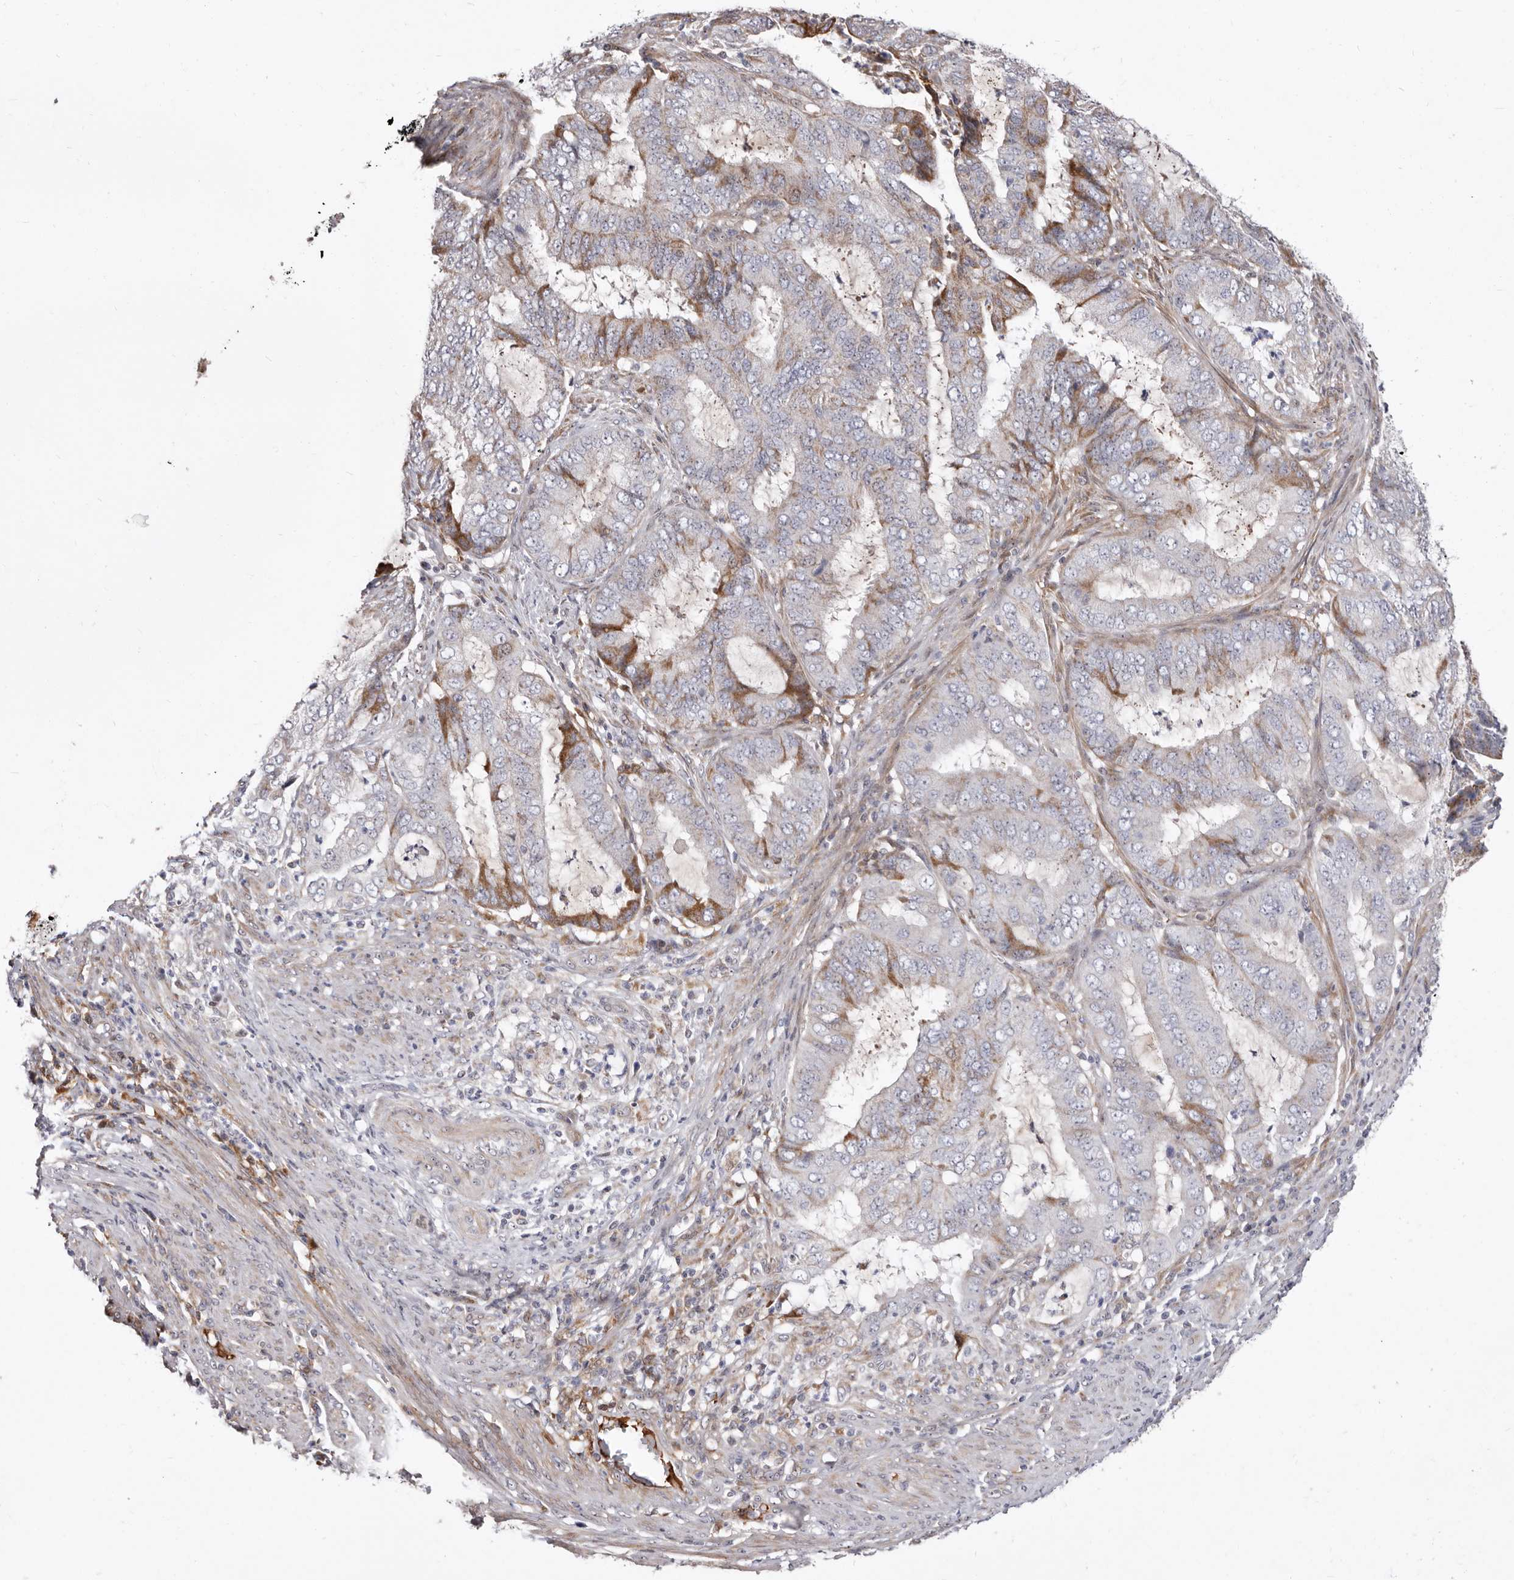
{"staining": {"intensity": "moderate", "quantity": "25%-75%", "location": "cytoplasmic/membranous"}, "tissue": "endometrial cancer", "cell_type": "Tumor cells", "image_type": "cancer", "snomed": [{"axis": "morphology", "description": "Adenocarcinoma, NOS"}, {"axis": "topography", "description": "Endometrium"}], "caption": "Adenocarcinoma (endometrial) stained with a brown dye exhibits moderate cytoplasmic/membranous positive positivity in approximately 25%-75% of tumor cells.", "gene": "NUBPL", "patient": {"sex": "female", "age": 51}}